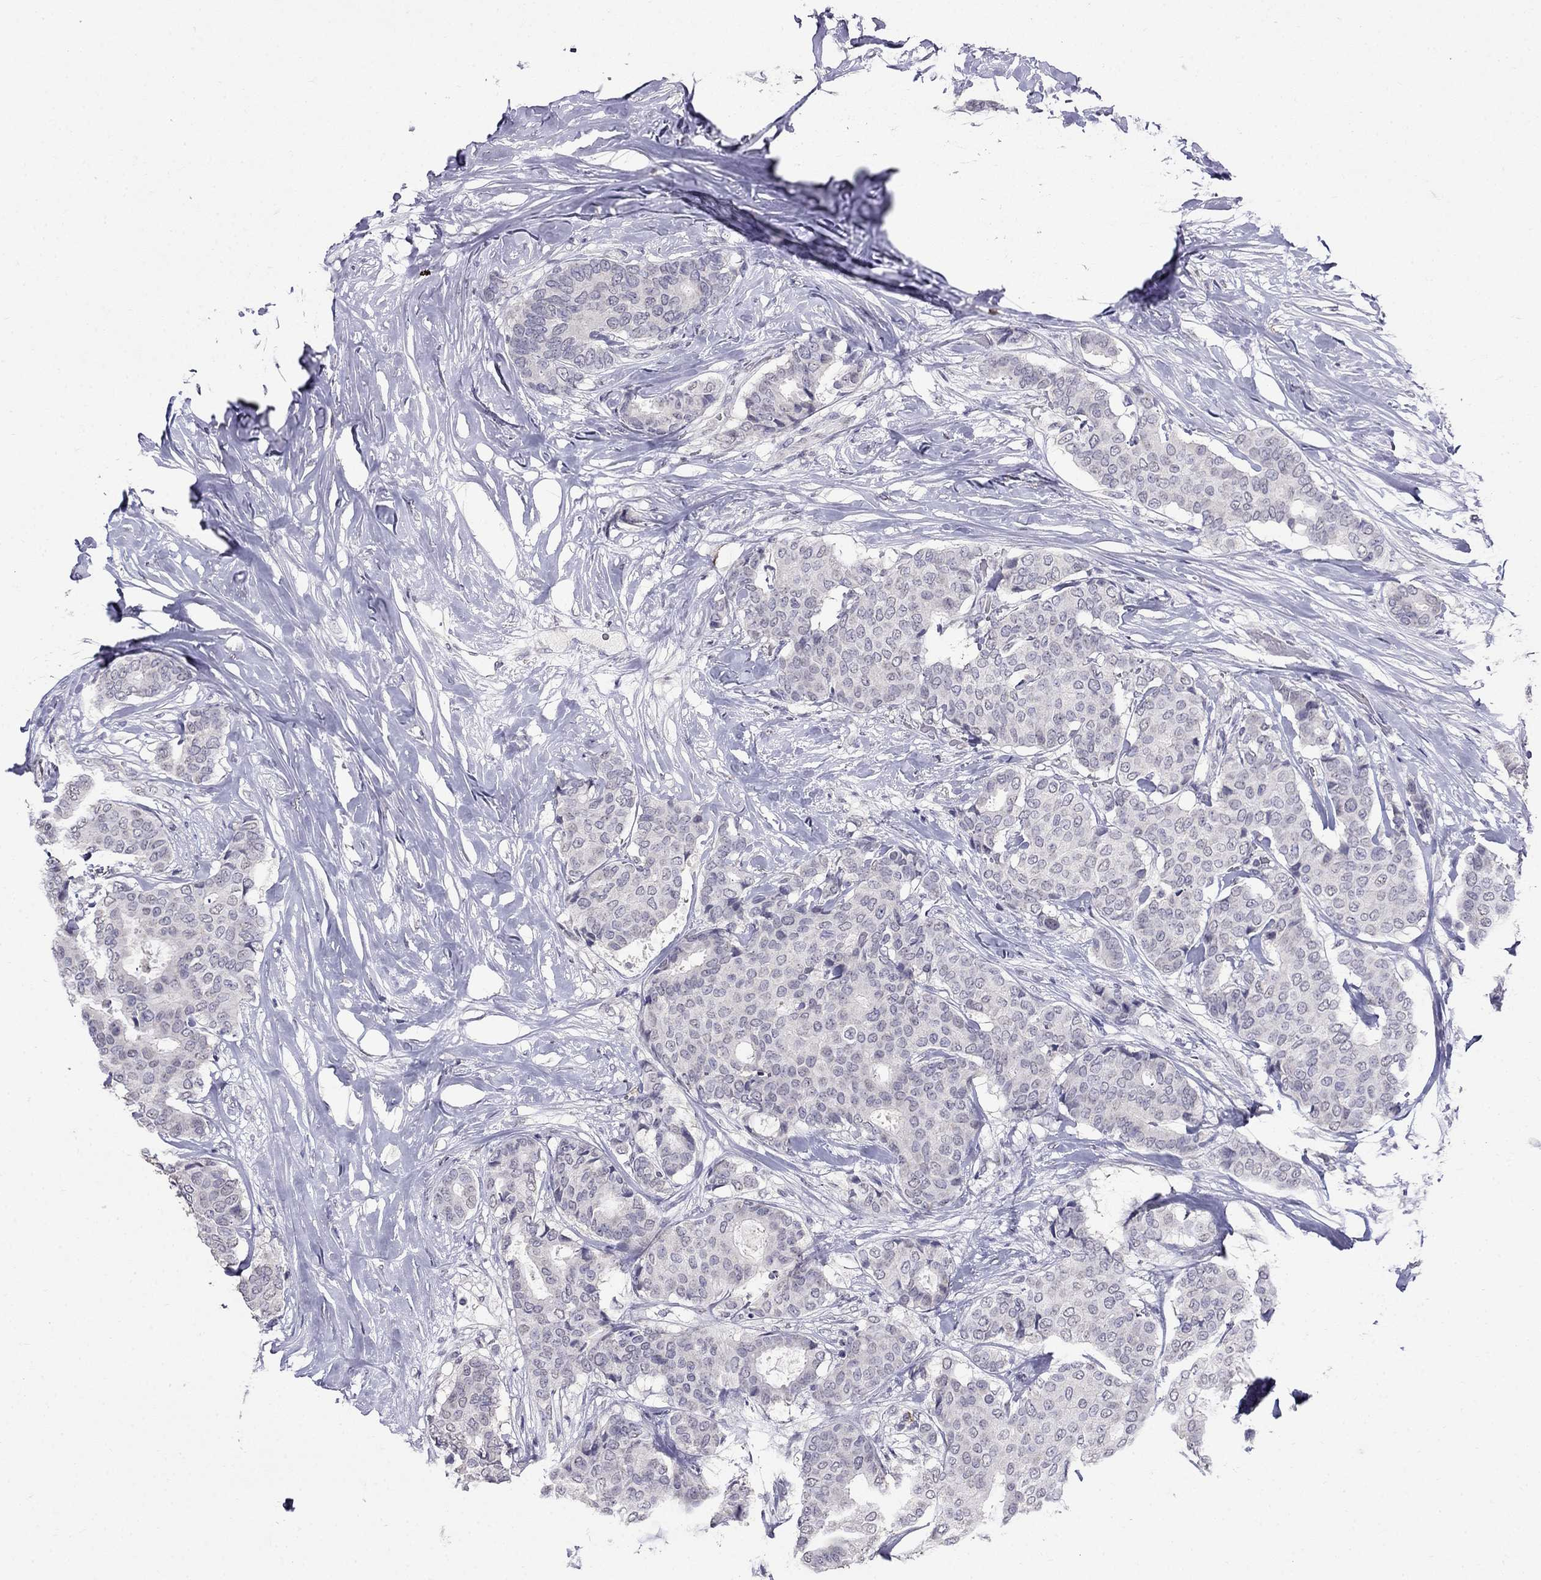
{"staining": {"intensity": "negative", "quantity": "none", "location": "none"}, "tissue": "breast cancer", "cell_type": "Tumor cells", "image_type": "cancer", "snomed": [{"axis": "morphology", "description": "Duct carcinoma"}, {"axis": "topography", "description": "Breast"}], "caption": "This is an IHC micrograph of breast cancer (infiltrating ductal carcinoma). There is no positivity in tumor cells.", "gene": "CD8B", "patient": {"sex": "female", "age": 75}}